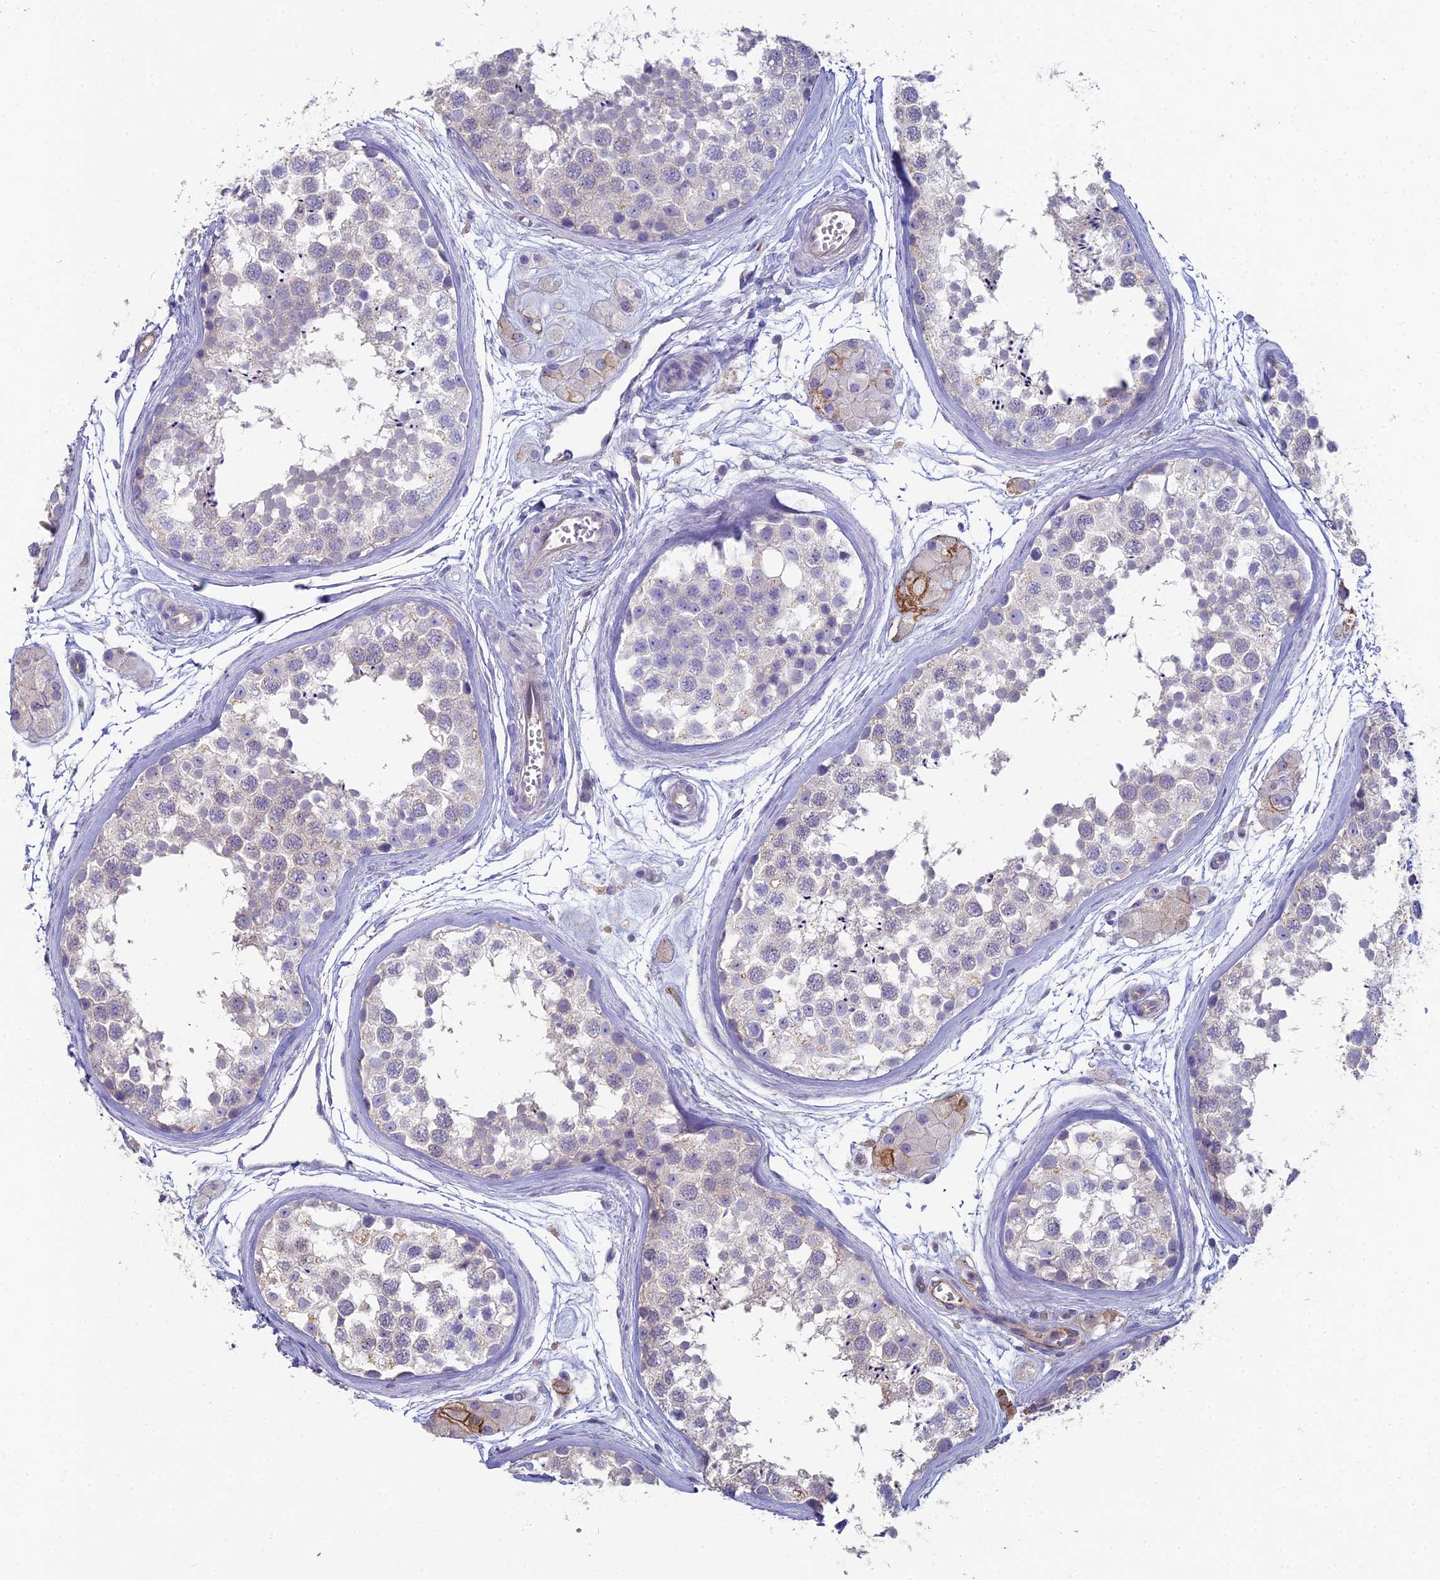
{"staining": {"intensity": "negative", "quantity": "none", "location": "none"}, "tissue": "testis", "cell_type": "Cells in seminiferous ducts", "image_type": "normal", "snomed": [{"axis": "morphology", "description": "Normal tissue, NOS"}, {"axis": "topography", "description": "Testis"}], "caption": "This is a micrograph of immunohistochemistry staining of benign testis, which shows no expression in cells in seminiferous ducts. The staining is performed using DAB (3,3'-diaminobenzidine) brown chromogen with nuclei counter-stained in using hematoxylin.", "gene": "NCAM1", "patient": {"sex": "male", "age": 56}}